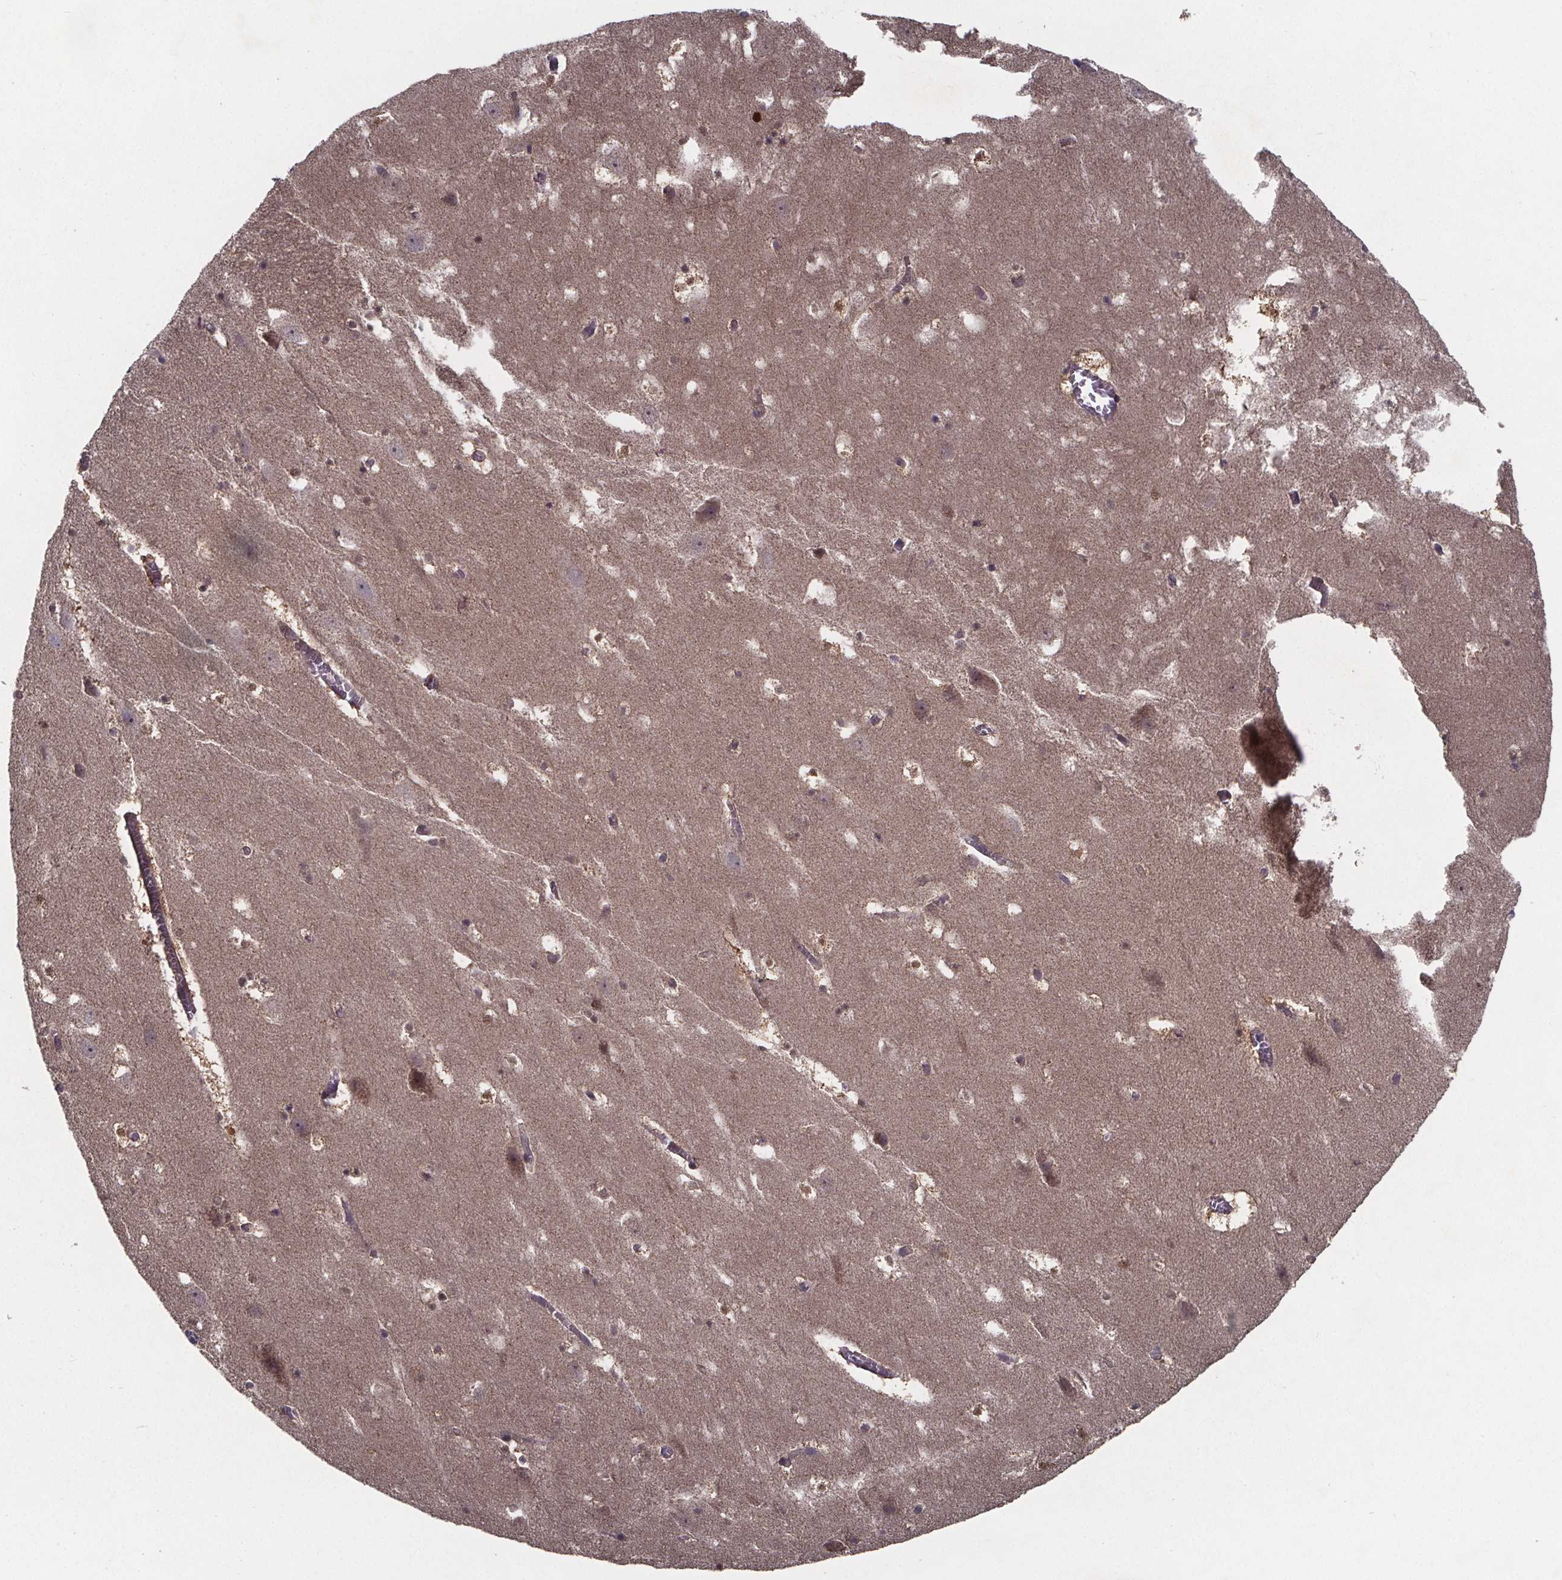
{"staining": {"intensity": "negative", "quantity": "none", "location": "none"}, "tissue": "hippocampus", "cell_type": "Glial cells", "image_type": "normal", "snomed": [{"axis": "morphology", "description": "Normal tissue, NOS"}, {"axis": "topography", "description": "Hippocampus"}], "caption": "Immunohistochemistry (IHC) of normal hippocampus reveals no positivity in glial cells.", "gene": "FN3KRP", "patient": {"sex": "male", "age": 45}}